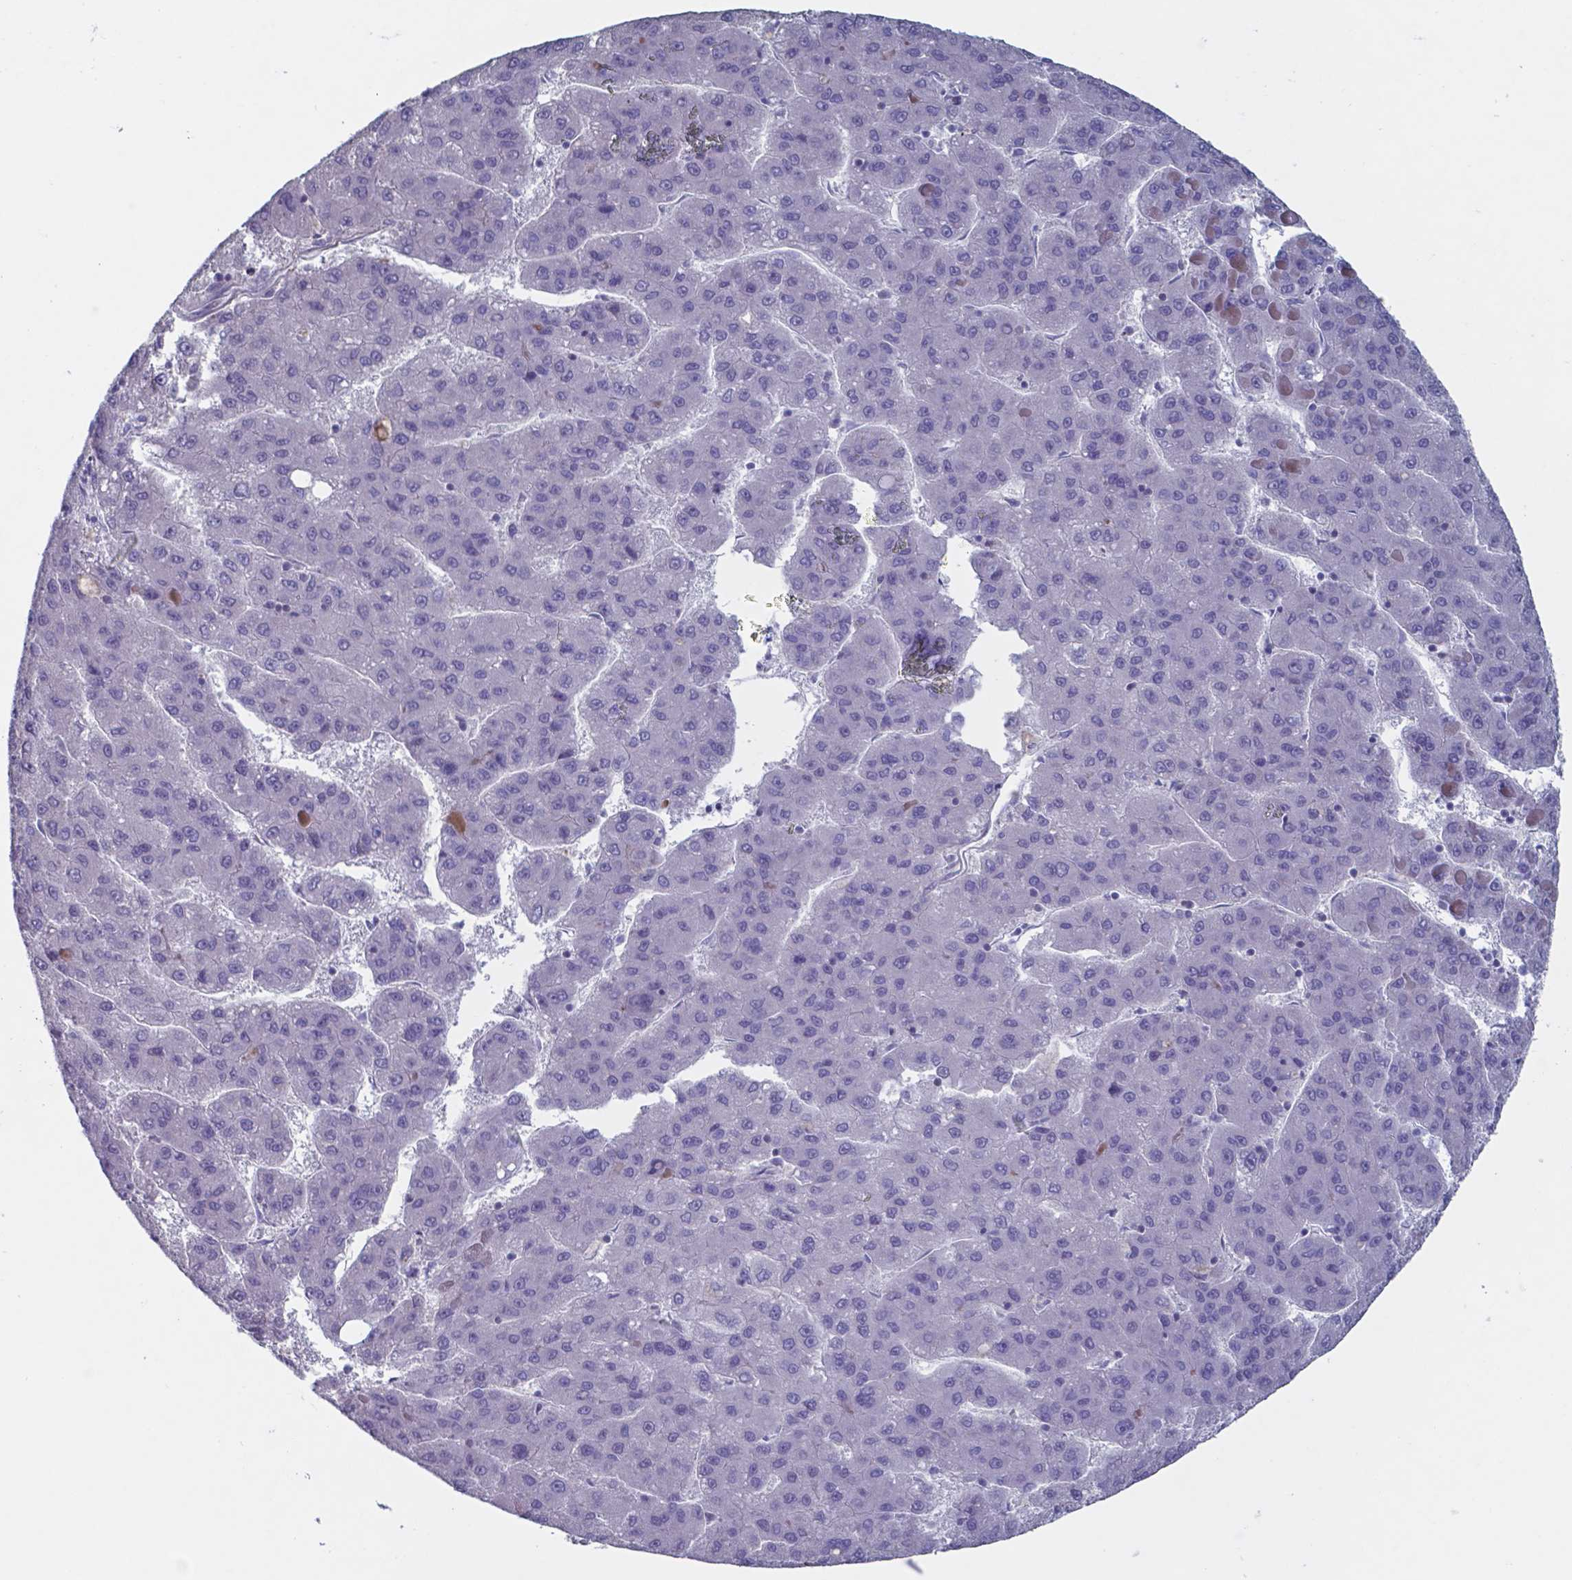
{"staining": {"intensity": "negative", "quantity": "none", "location": "none"}, "tissue": "liver cancer", "cell_type": "Tumor cells", "image_type": "cancer", "snomed": [{"axis": "morphology", "description": "Carcinoma, Hepatocellular, NOS"}, {"axis": "topography", "description": "Liver"}], "caption": "Micrograph shows no protein positivity in tumor cells of liver hepatocellular carcinoma tissue. Nuclei are stained in blue.", "gene": "TDP2", "patient": {"sex": "female", "age": 82}}